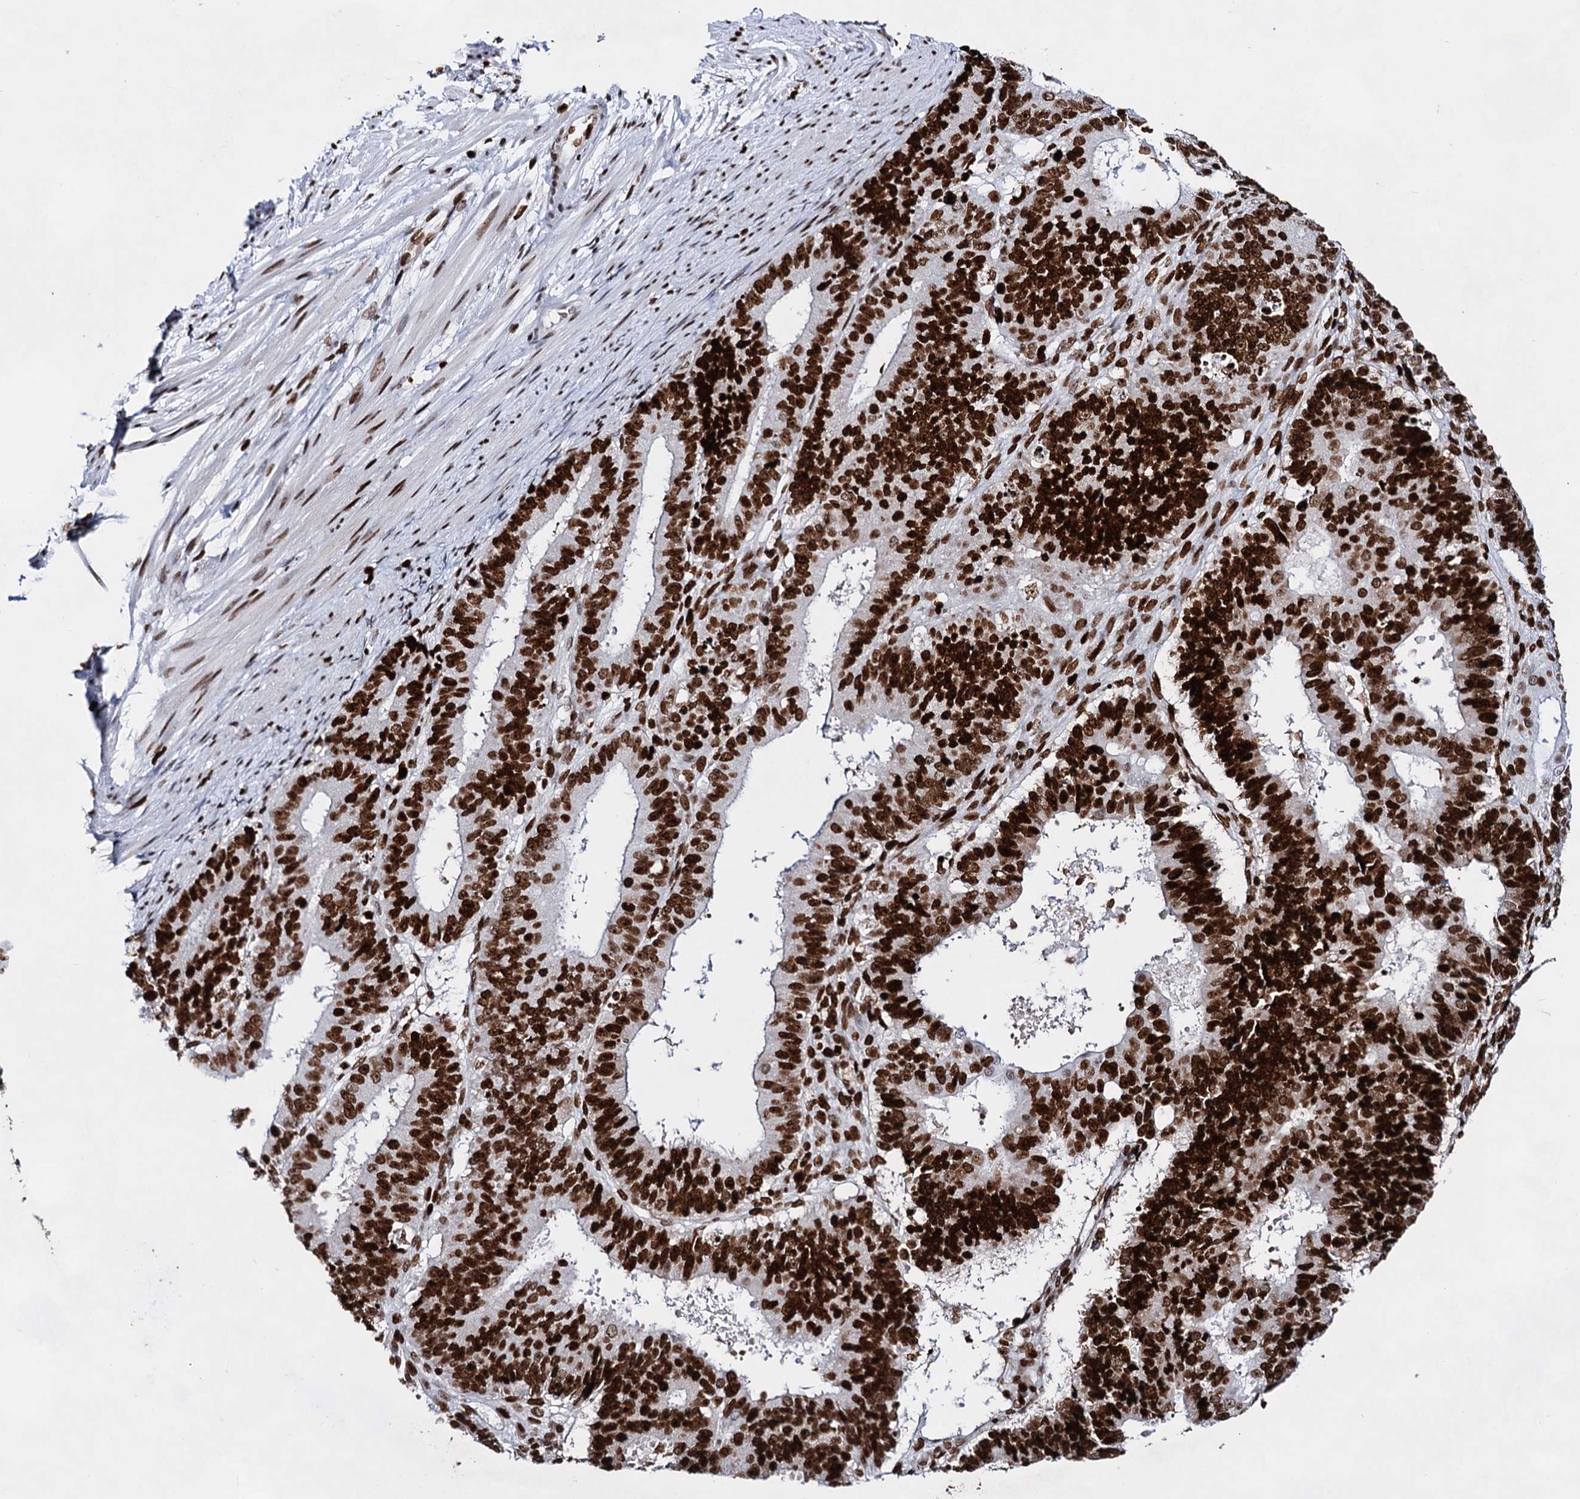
{"staining": {"intensity": "strong", "quantity": ">75%", "location": "nuclear"}, "tissue": "ovarian cancer", "cell_type": "Tumor cells", "image_type": "cancer", "snomed": [{"axis": "morphology", "description": "Carcinoma, endometroid"}, {"axis": "topography", "description": "Appendix"}, {"axis": "topography", "description": "Ovary"}], "caption": "The immunohistochemical stain labels strong nuclear expression in tumor cells of endometroid carcinoma (ovarian) tissue. The protein is shown in brown color, while the nuclei are stained blue.", "gene": "HMGB2", "patient": {"sex": "female", "age": 42}}